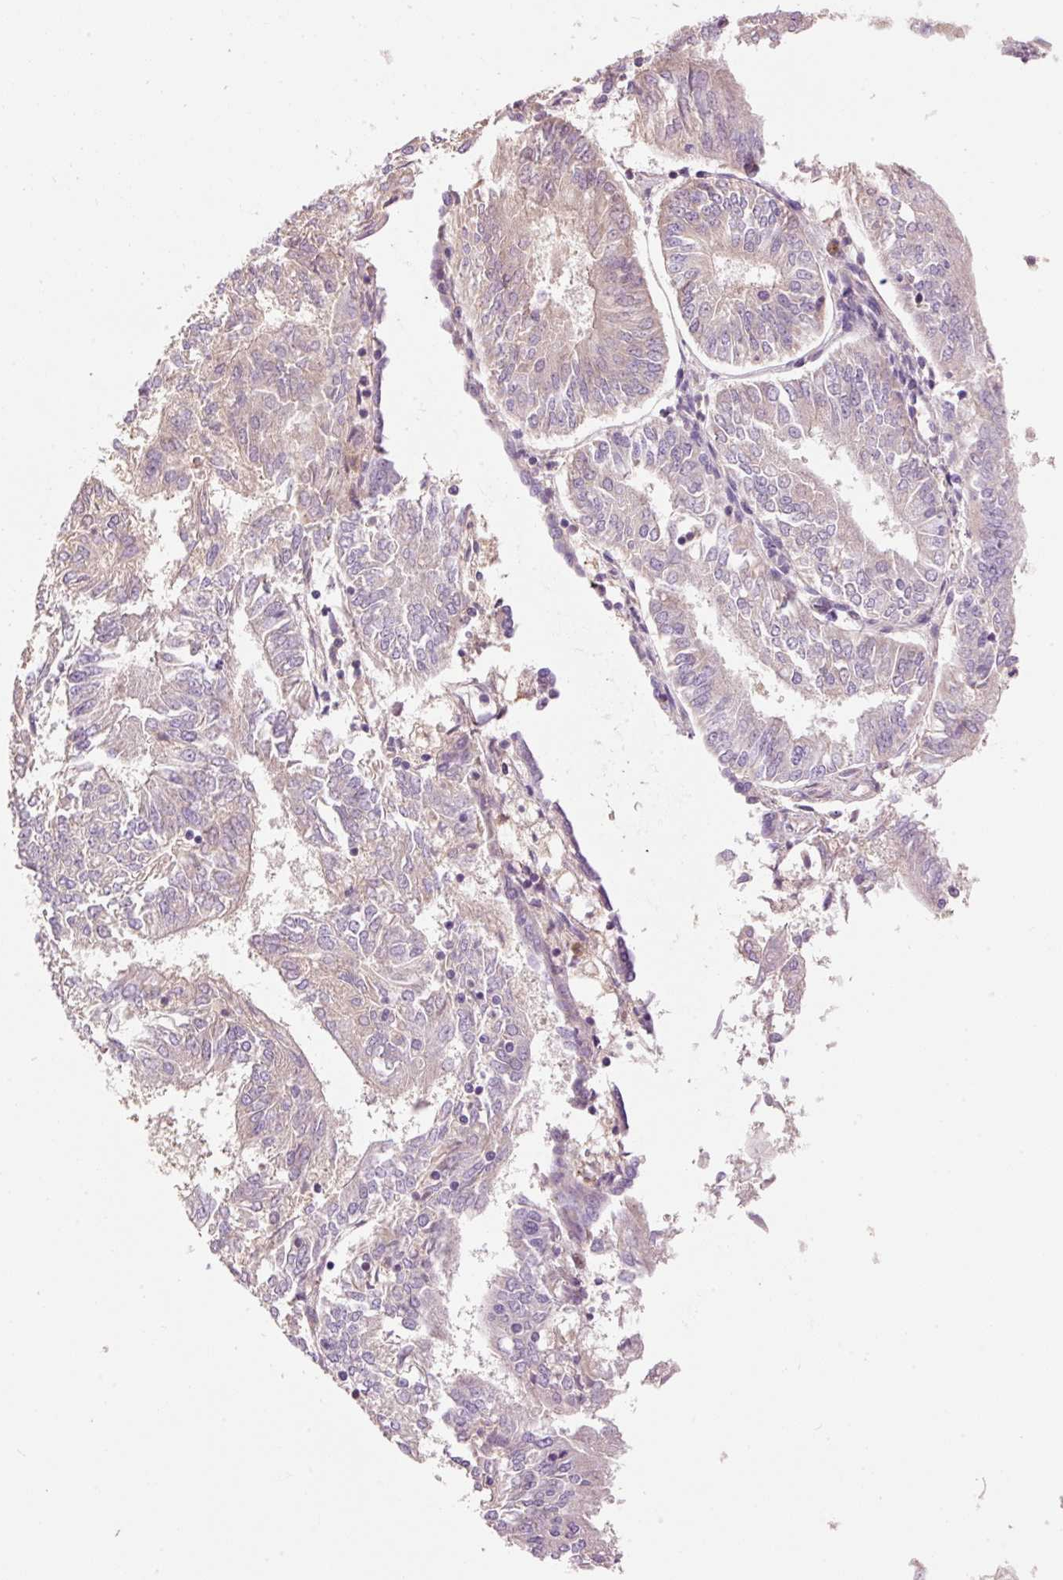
{"staining": {"intensity": "negative", "quantity": "none", "location": "none"}, "tissue": "endometrial cancer", "cell_type": "Tumor cells", "image_type": "cancer", "snomed": [{"axis": "morphology", "description": "Adenocarcinoma, NOS"}, {"axis": "topography", "description": "Endometrium"}], "caption": "IHC micrograph of neoplastic tissue: human endometrial cancer (adenocarcinoma) stained with DAB reveals no significant protein positivity in tumor cells.", "gene": "CMTM8", "patient": {"sex": "female", "age": 58}}